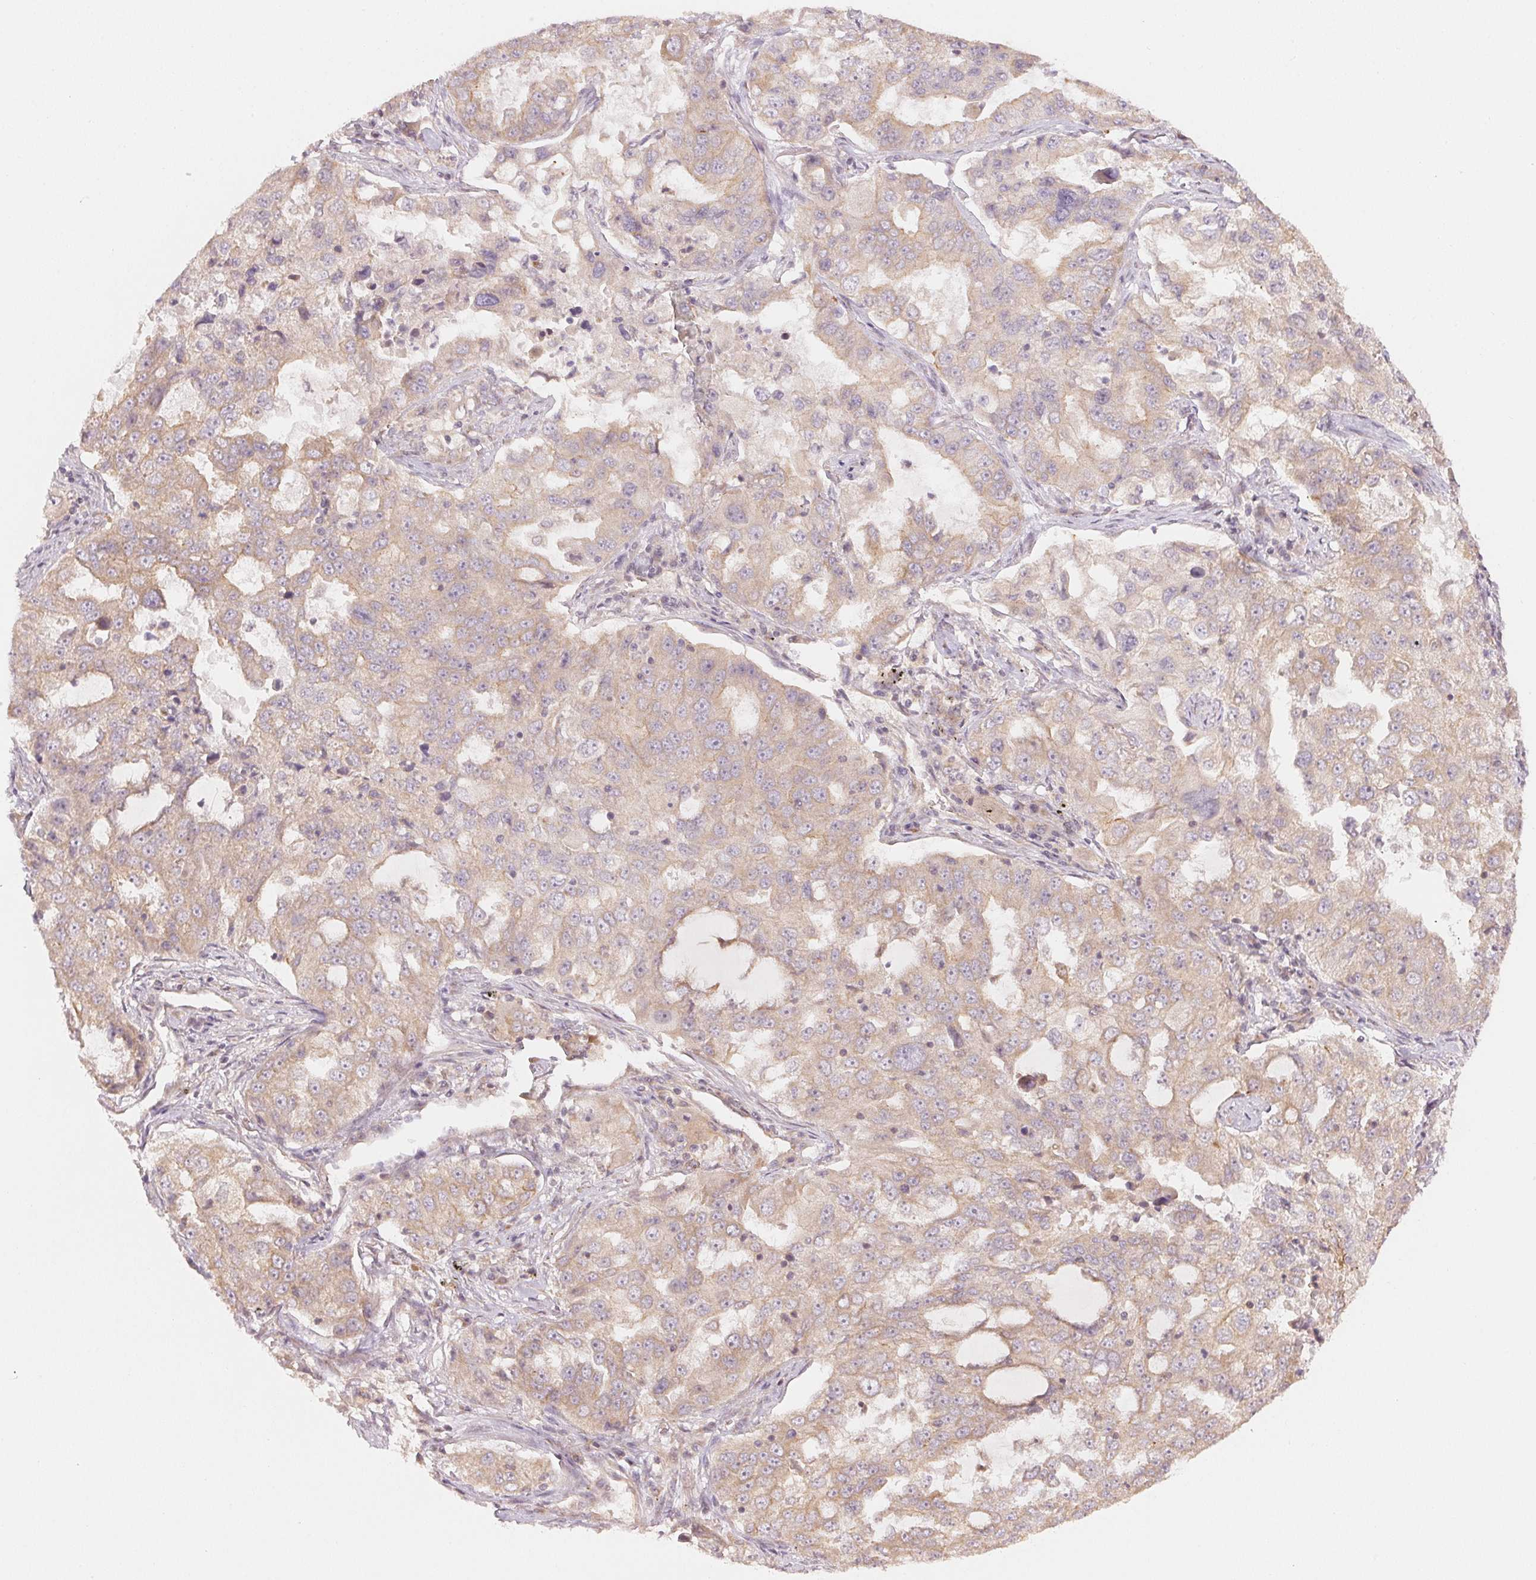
{"staining": {"intensity": "weak", "quantity": ">75%", "location": "cytoplasmic/membranous"}, "tissue": "lung cancer", "cell_type": "Tumor cells", "image_type": "cancer", "snomed": [{"axis": "morphology", "description": "Adenocarcinoma, NOS"}, {"axis": "topography", "description": "Lung"}], "caption": "There is low levels of weak cytoplasmic/membranous expression in tumor cells of adenocarcinoma (lung), as demonstrated by immunohistochemical staining (brown color).", "gene": "WDR54", "patient": {"sex": "female", "age": 61}}